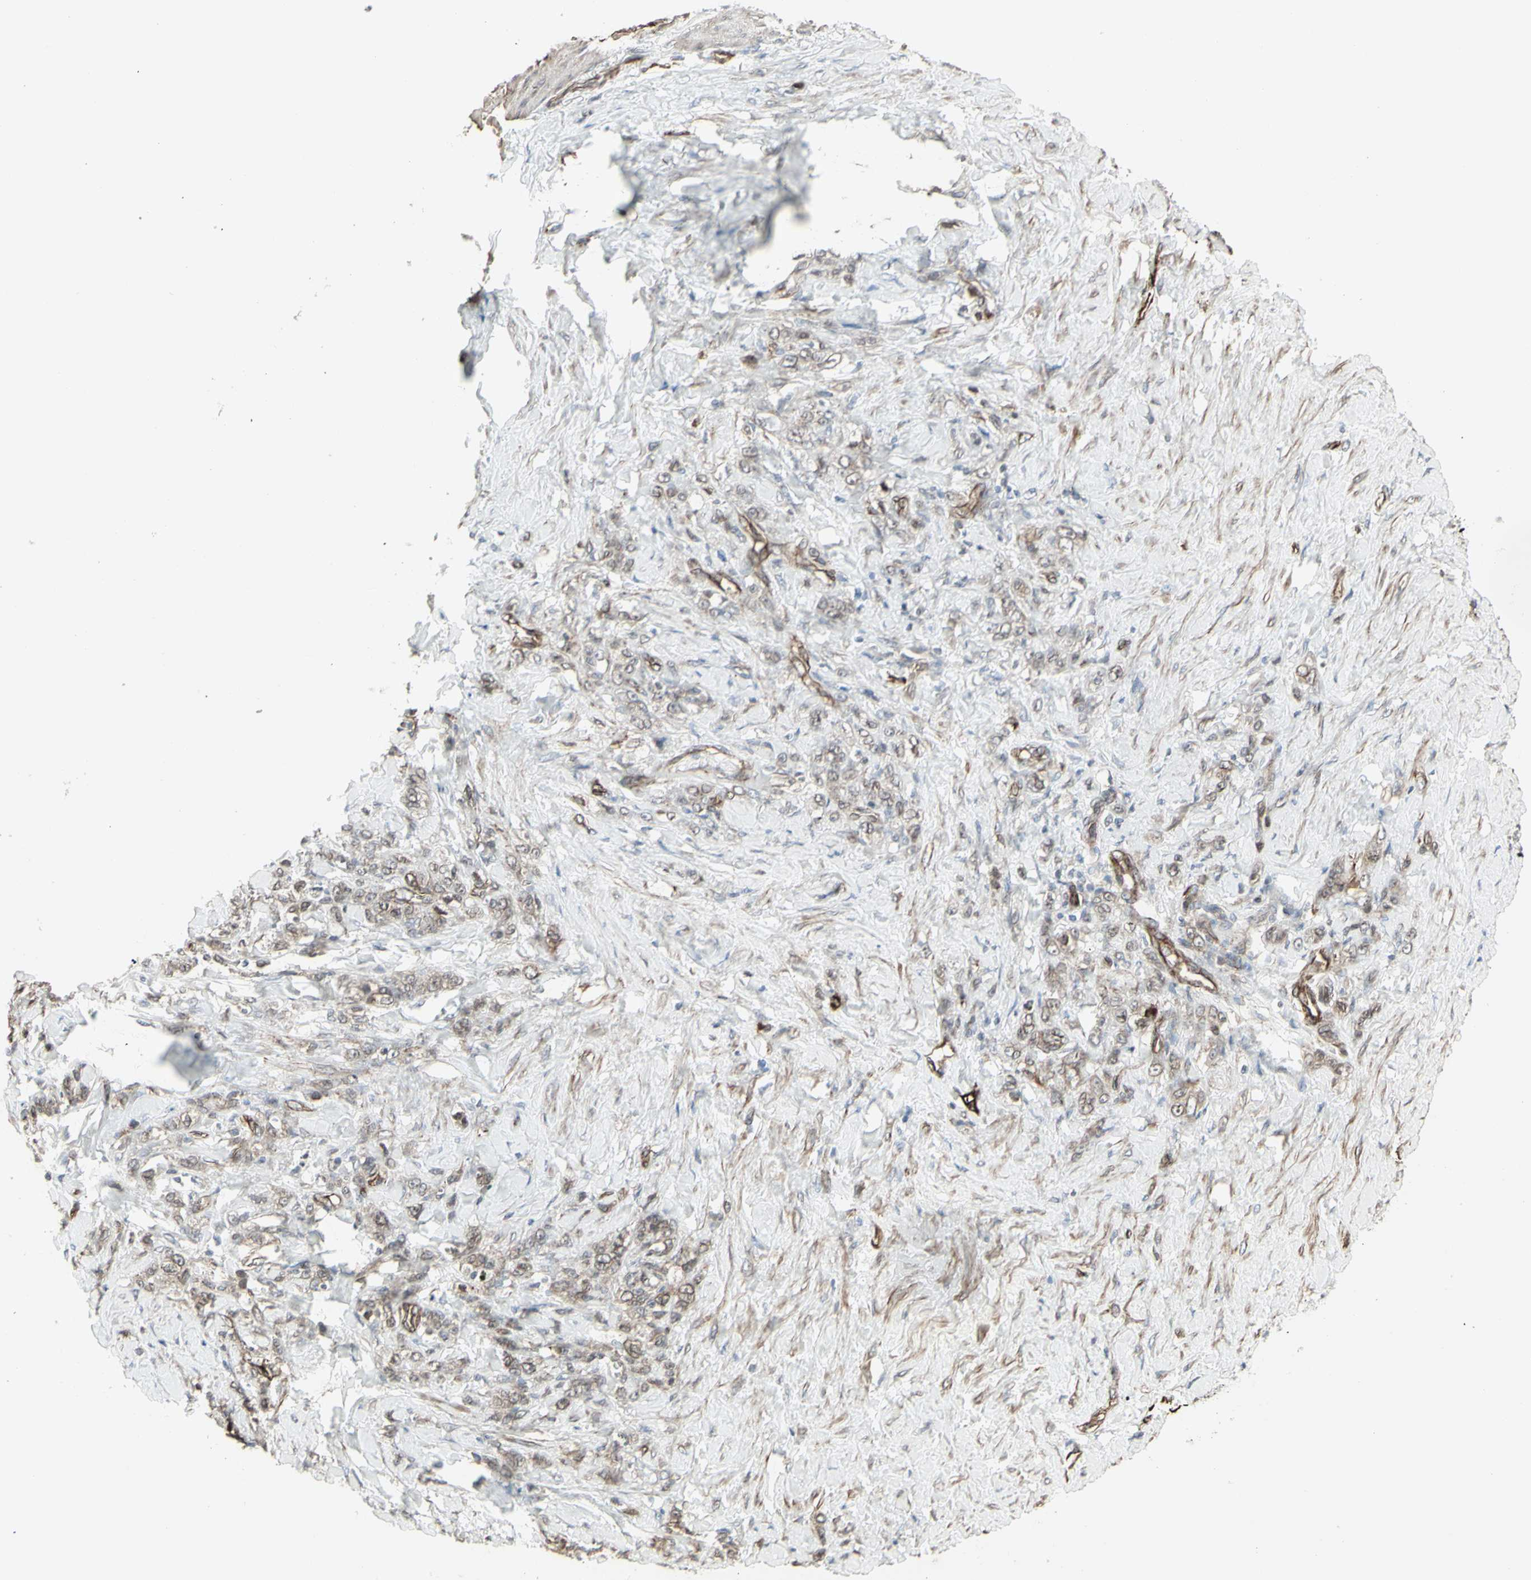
{"staining": {"intensity": "weak", "quantity": ">75%", "location": "cytoplasmic/membranous,nuclear"}, "tissue": "stomach cancer", "cell_type": "Tumor cells", "image_type": "cancer", "snomed": [{"axis": "morphology", "description": "Adenocarcinoma, NOS"}, {"axis": "topography", "description": "Stomach"}], "caption": "This image exhibits stomach cancer stained with IHC to label a protein in brown. The cytoplasmic/membranous and nuclear of tumor cells show weak positivity for the protein. Nuclei are counter-stained blue.", "gene": "DTX3L", "patient": {"sex": "male", "age": 82}}